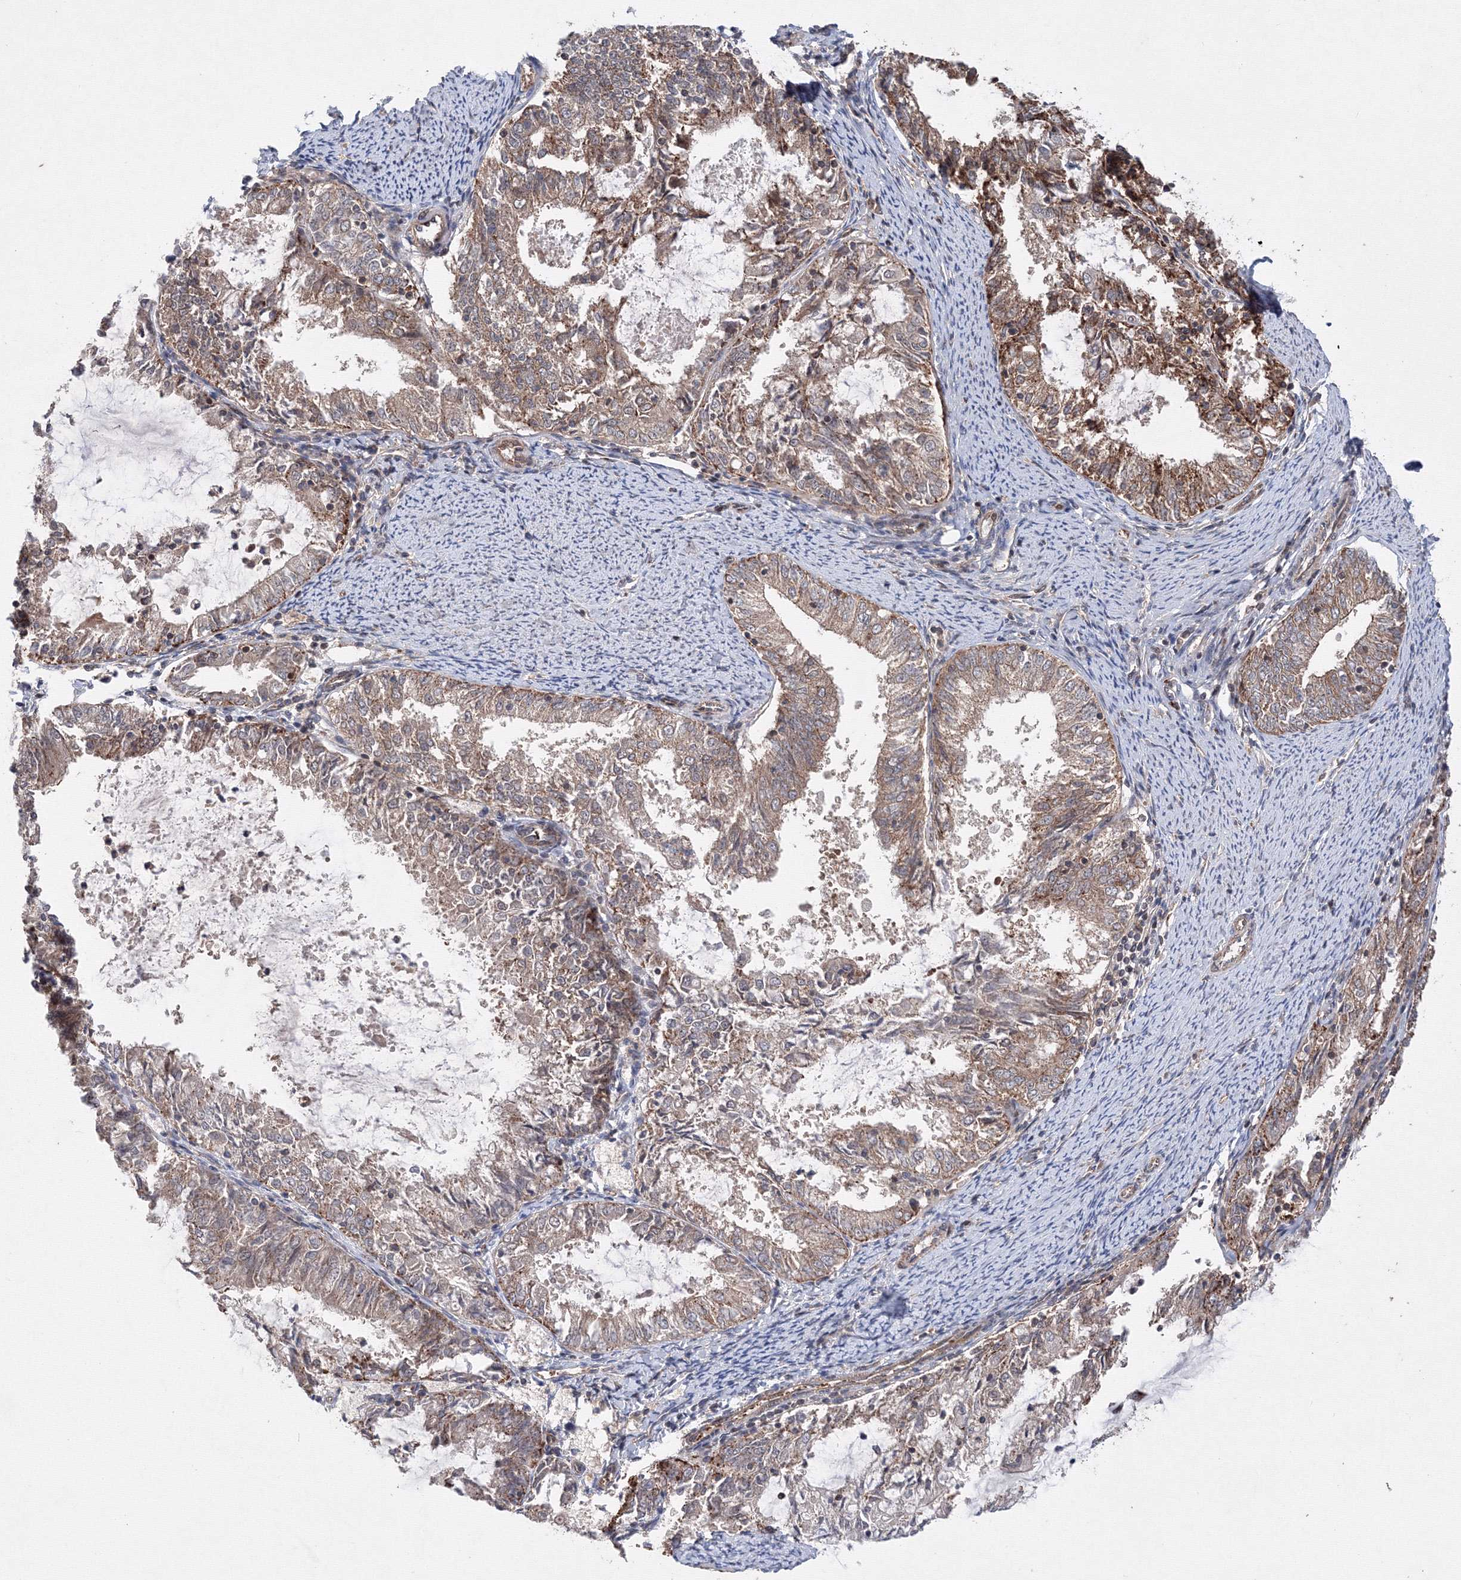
{"staining": {"intensity": "moderate", "quantity": "25%-75%", "location": "cytoplasmic/membranous"}, "tissue": "endometrial cancer", "cell_type": "Tumor cells", "image_type": "cancer", "snomed": [{"axis": "morphology", "description": "Adenocarcinoma, NOS"}, {"axis": "topography", "description": "Endometrium"}], "caption": "Brown immunohistochemical staining in endometrial cancer demonstrates moderate cytoplasmic/membranous staining in approximately 25%-75% of tumor cells.", "gene": "DCTD", "patient": {"sex": "female", "age": 57}}